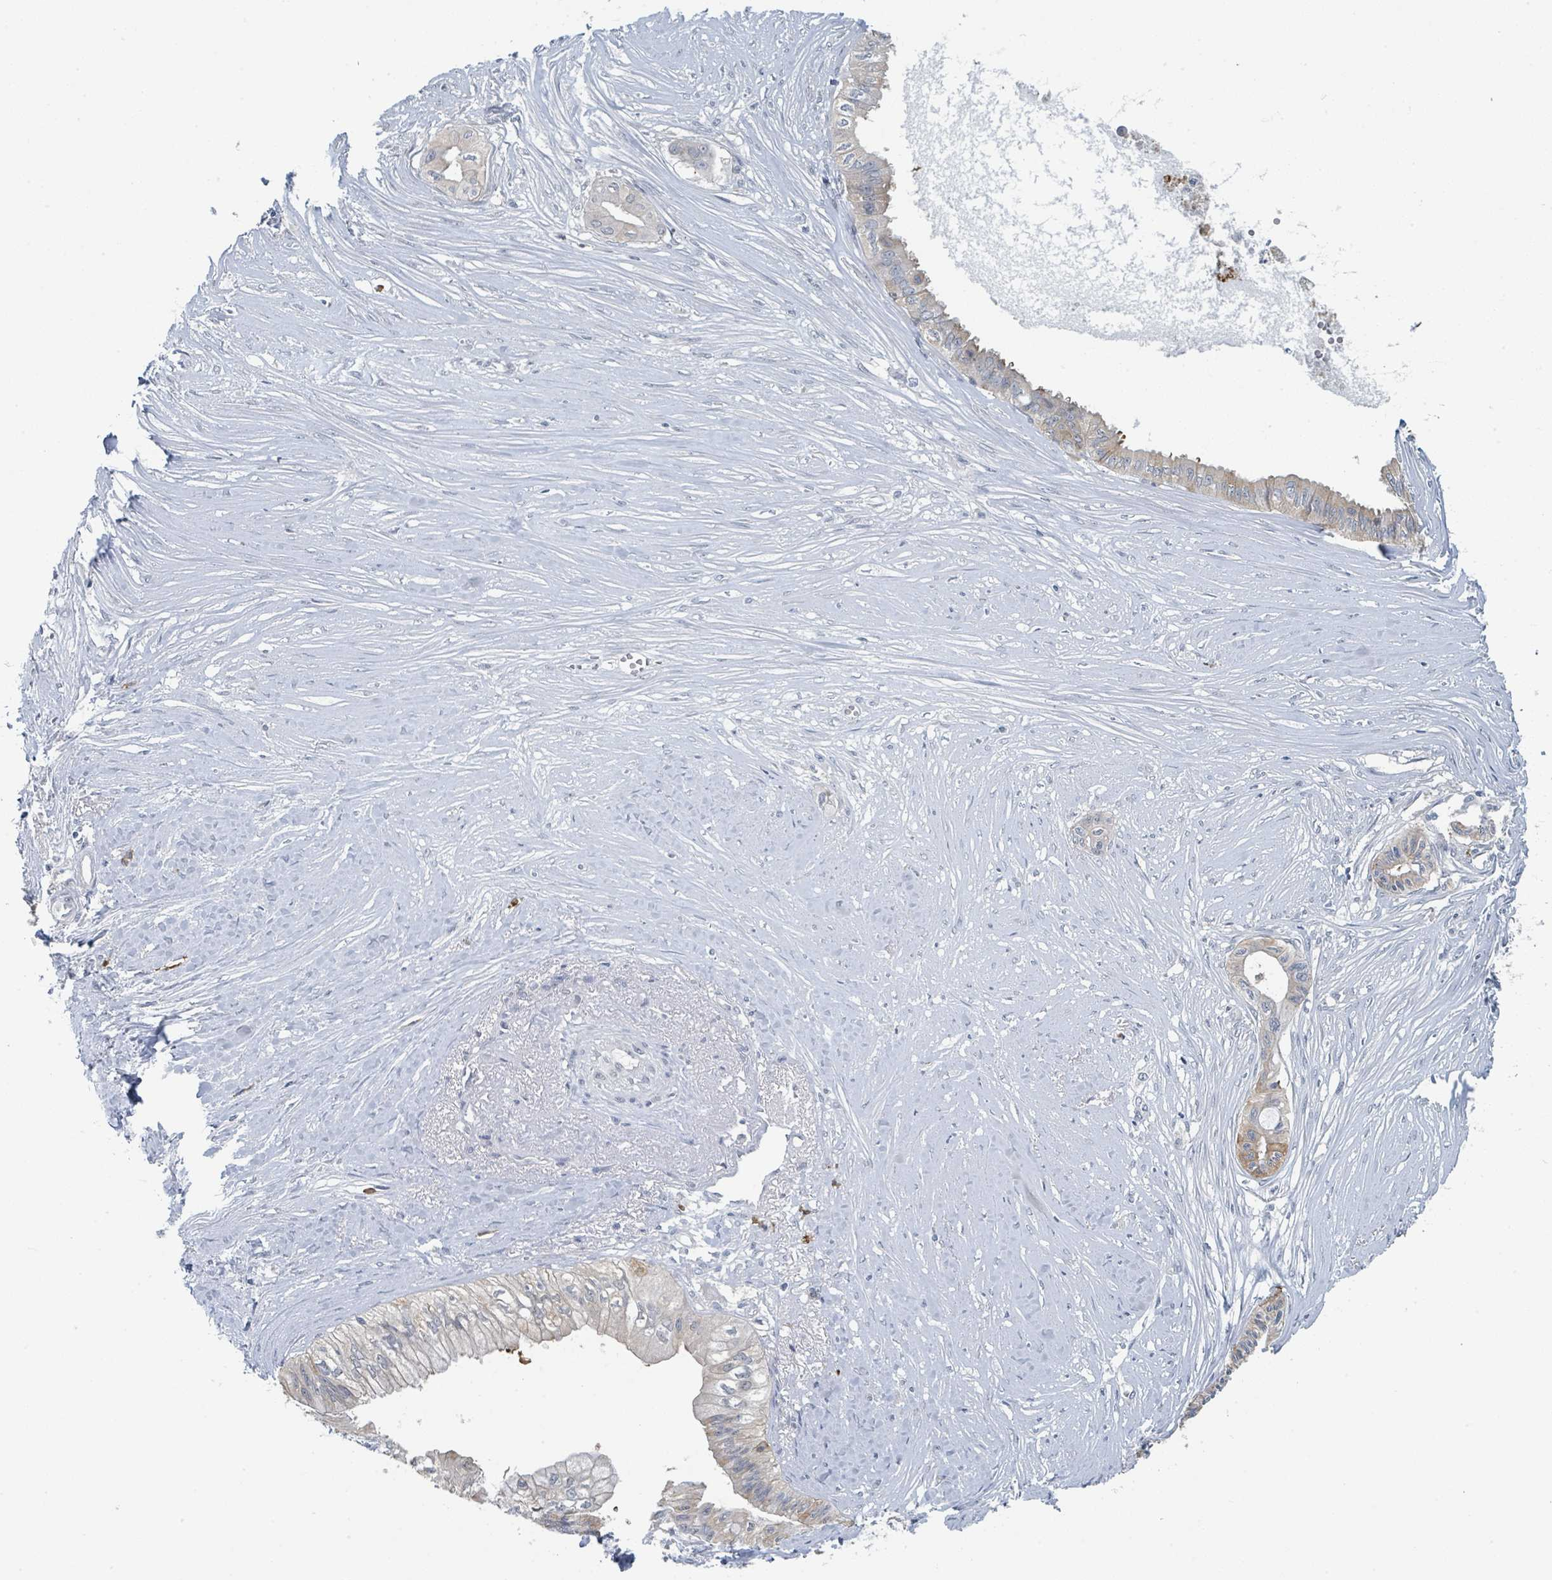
{"staining": {"intensity": "moderate", "quantity": "<25%", "location": "cytoplasmic/membranous"}, "tissue": "pancreatic cancer", "cell_type": "Tumor cells", "image_type": "cancer", "snomed": [{"axis": "morphology", "description": "Adenocarcinoma, NOS"}, {"axis": "topography", "description": "Pancreas"}], "caption": "Pancreatic cancer (adenocarcinoma) stained with IHC exhibits moderate cytoplasmic/membranous positivity in approximately <25% of tumor cells. The protein is shown in brown color, while the nuclei are stained blue.", "gene": "ANKRD55", "patient": {"sex": "male", "age": 71}}